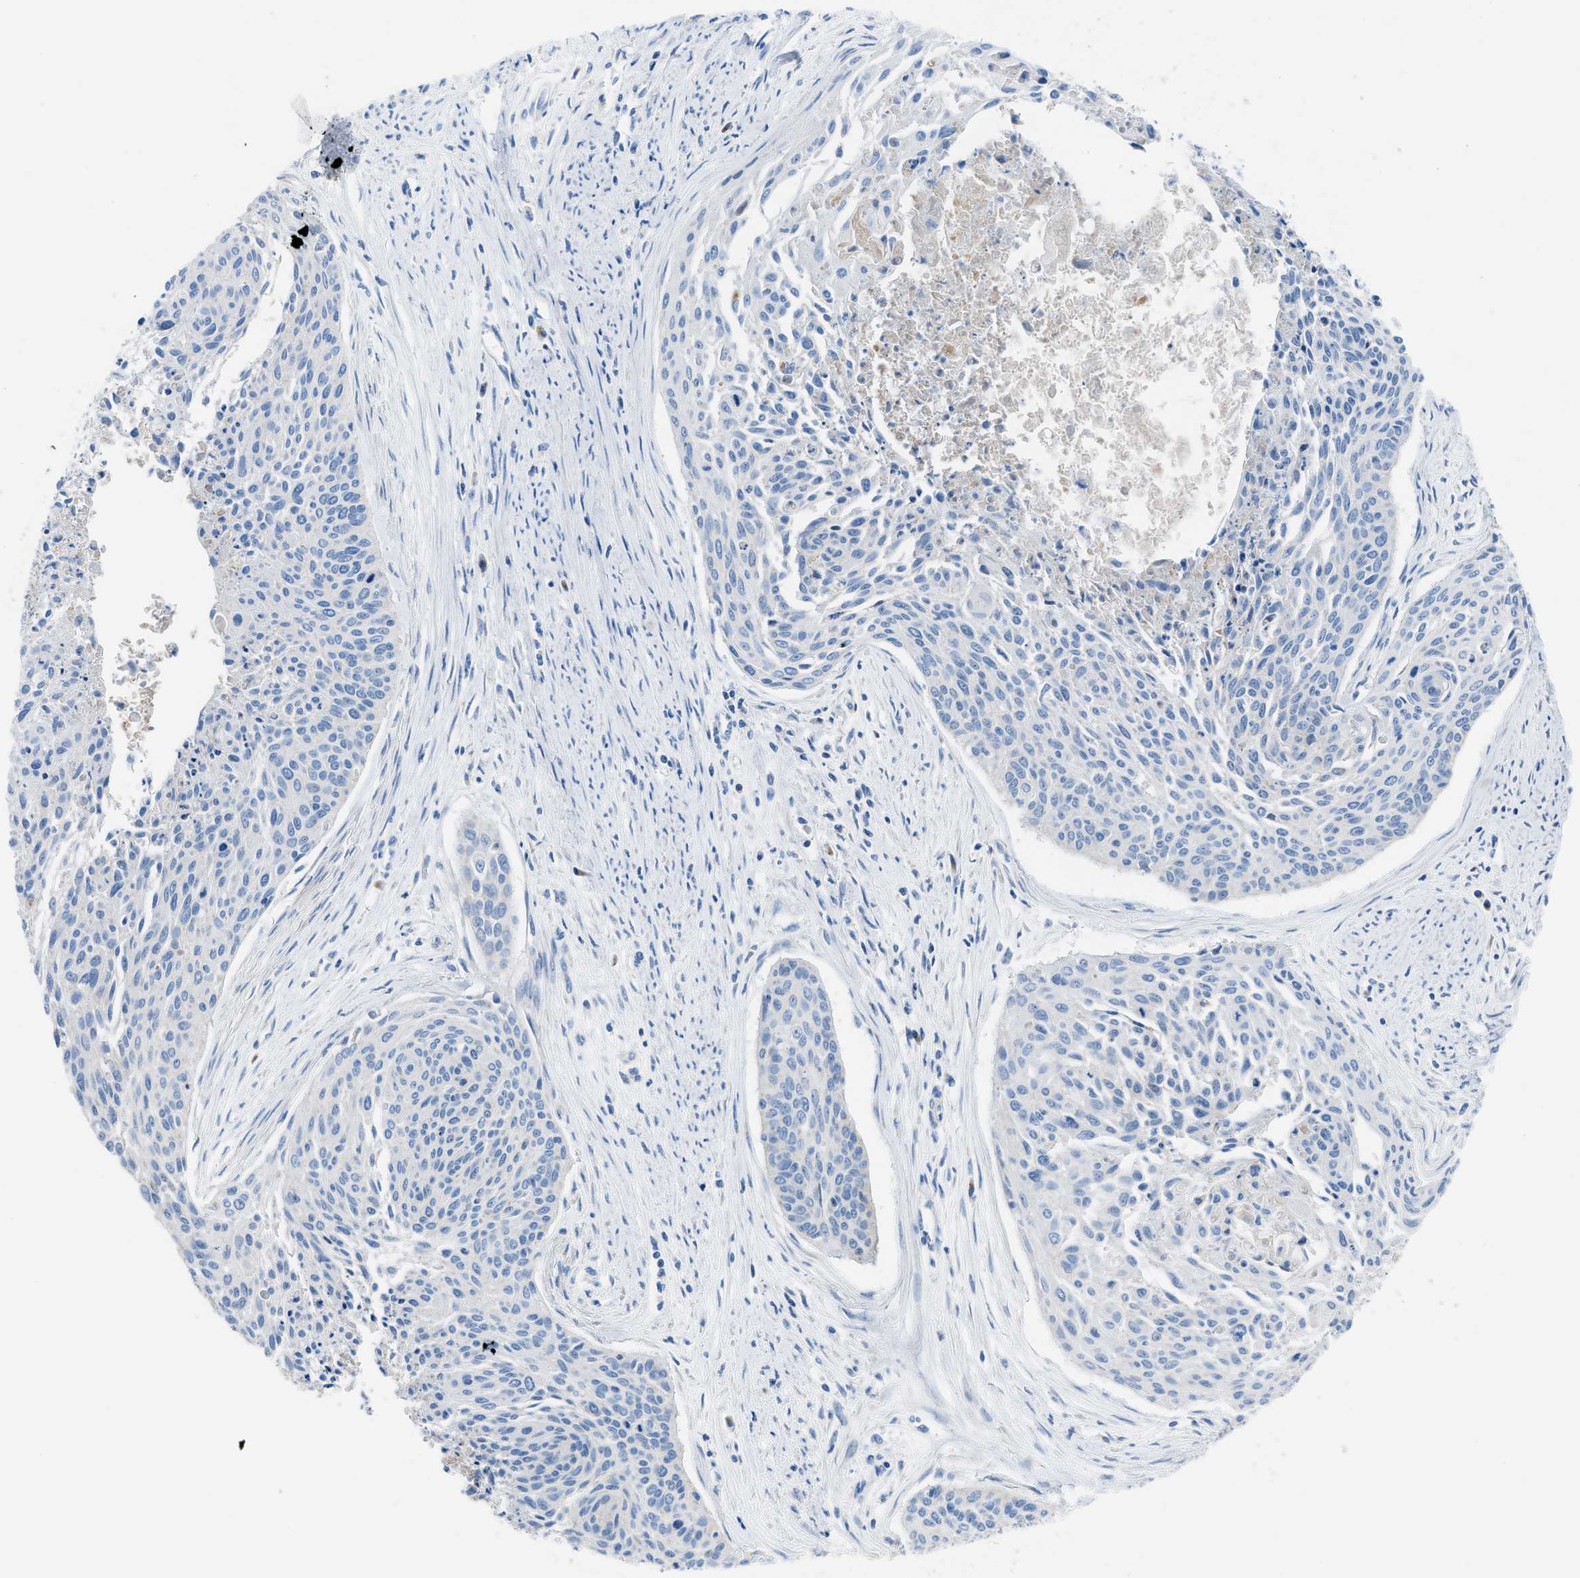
{"staining": {"intensity": "negative", "quantity": "none", "location": "none"}, "tissue": "cervical cancer", "cell_type": "Tumor cells", "image_type": "cancer", "snomed": [{"axis": "morphology", "description": "Squamous cell carcinoma, NOS"}, {"axis": "topography", "description": "Cervix"}], "caption": "Squamous cell carcinoma (cervical) was stained to show a protein in brown. There is no significant staining in tumor cells.", "gene": "ETFB", "patient": {"sex": "female", "age": 55}}